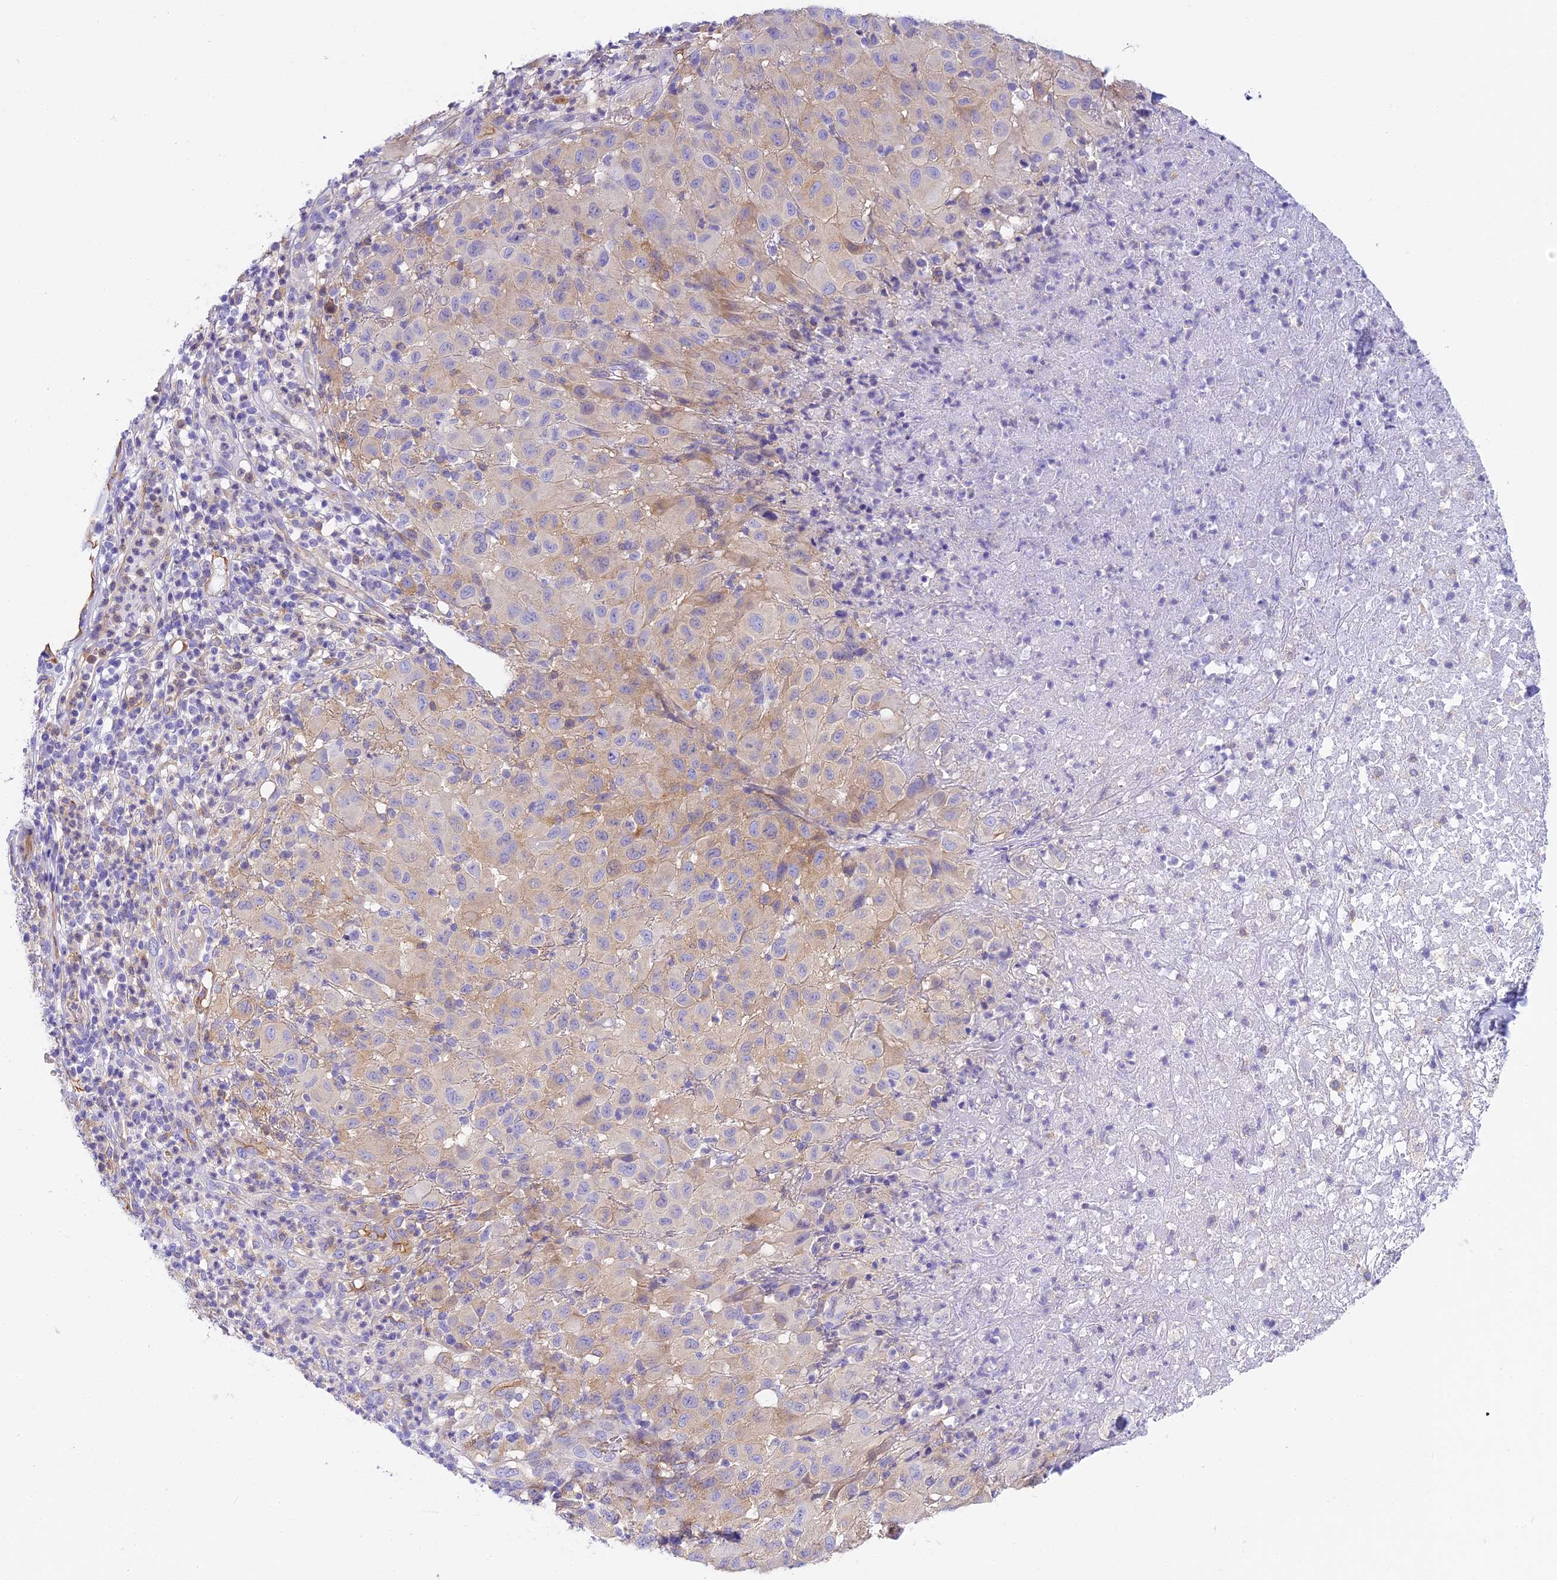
{"staining": {"intensity": "negative", "quantity": "none", "location": "none"}, "tissue": "melanoma", "cell_type": "Tumor cells", "image_type": "cancer", "snomed": [{"axis": "morphology", "description": "Malignant melanoma, NOS"}, {"axis": "topography", "description": "Skin"}], "caption": "The IHC image has no significant positivity in tumor cells of malignant melanoma tissue. (Immunohistochemistry (ihc), brightfield microscopy, high magnification).", "gene": "HOMER3", "patient": {"sex": "male", "age": 73}}